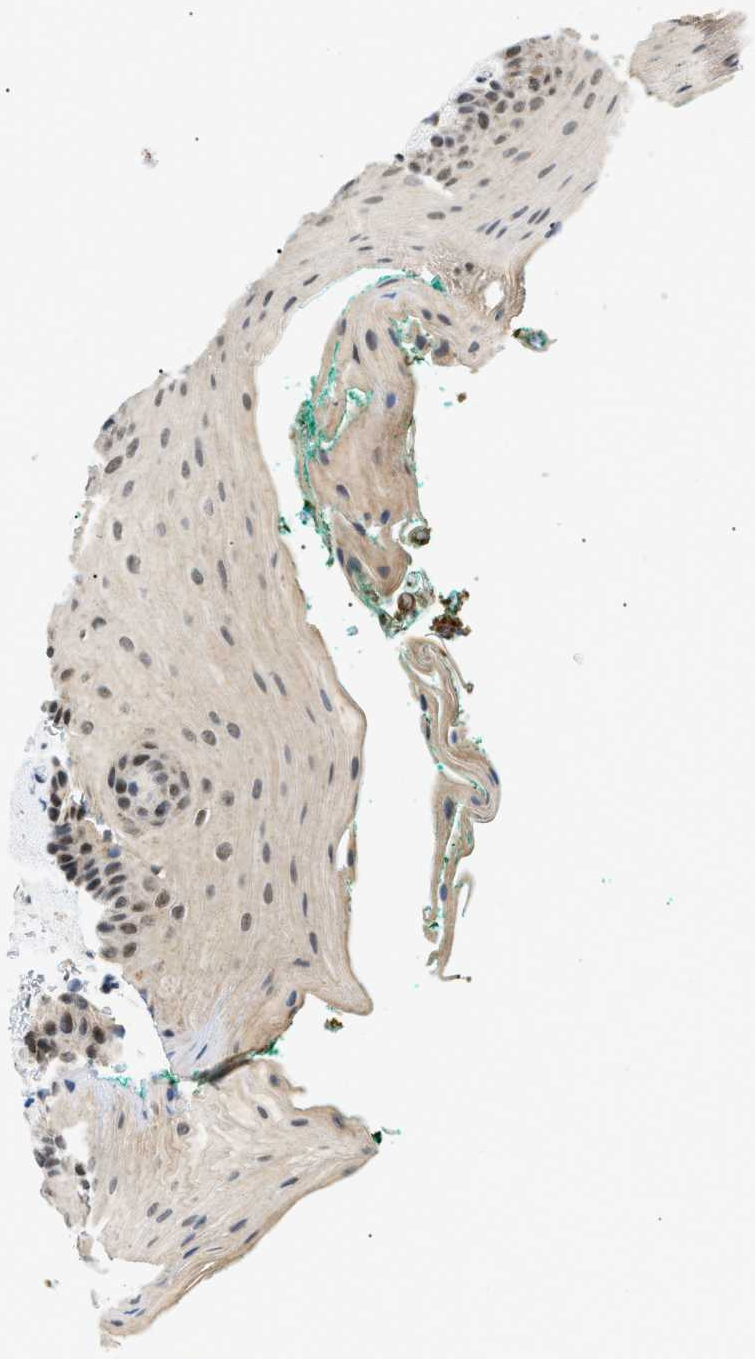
{"staining": {"intensity": "weak", "quantity": ">75%", "location": "nuclear"}, "tissue": "oral mucosa", "cell_type": "Squamous epithelial cells", "image_type": "normal", "snomed": [{"axis": "morphology", "description": "Normal tissue, NOS"}, {"axis": "topography", "description": "Oral tissue"}], "caption": "Oral mucosa stained for a protein (brown) reveals weak nuclear positive staining in approximately >75% of squamous epithelial cells.", "gene": "ZBTB11", "patient": {"sex": "male", "age": 58}}